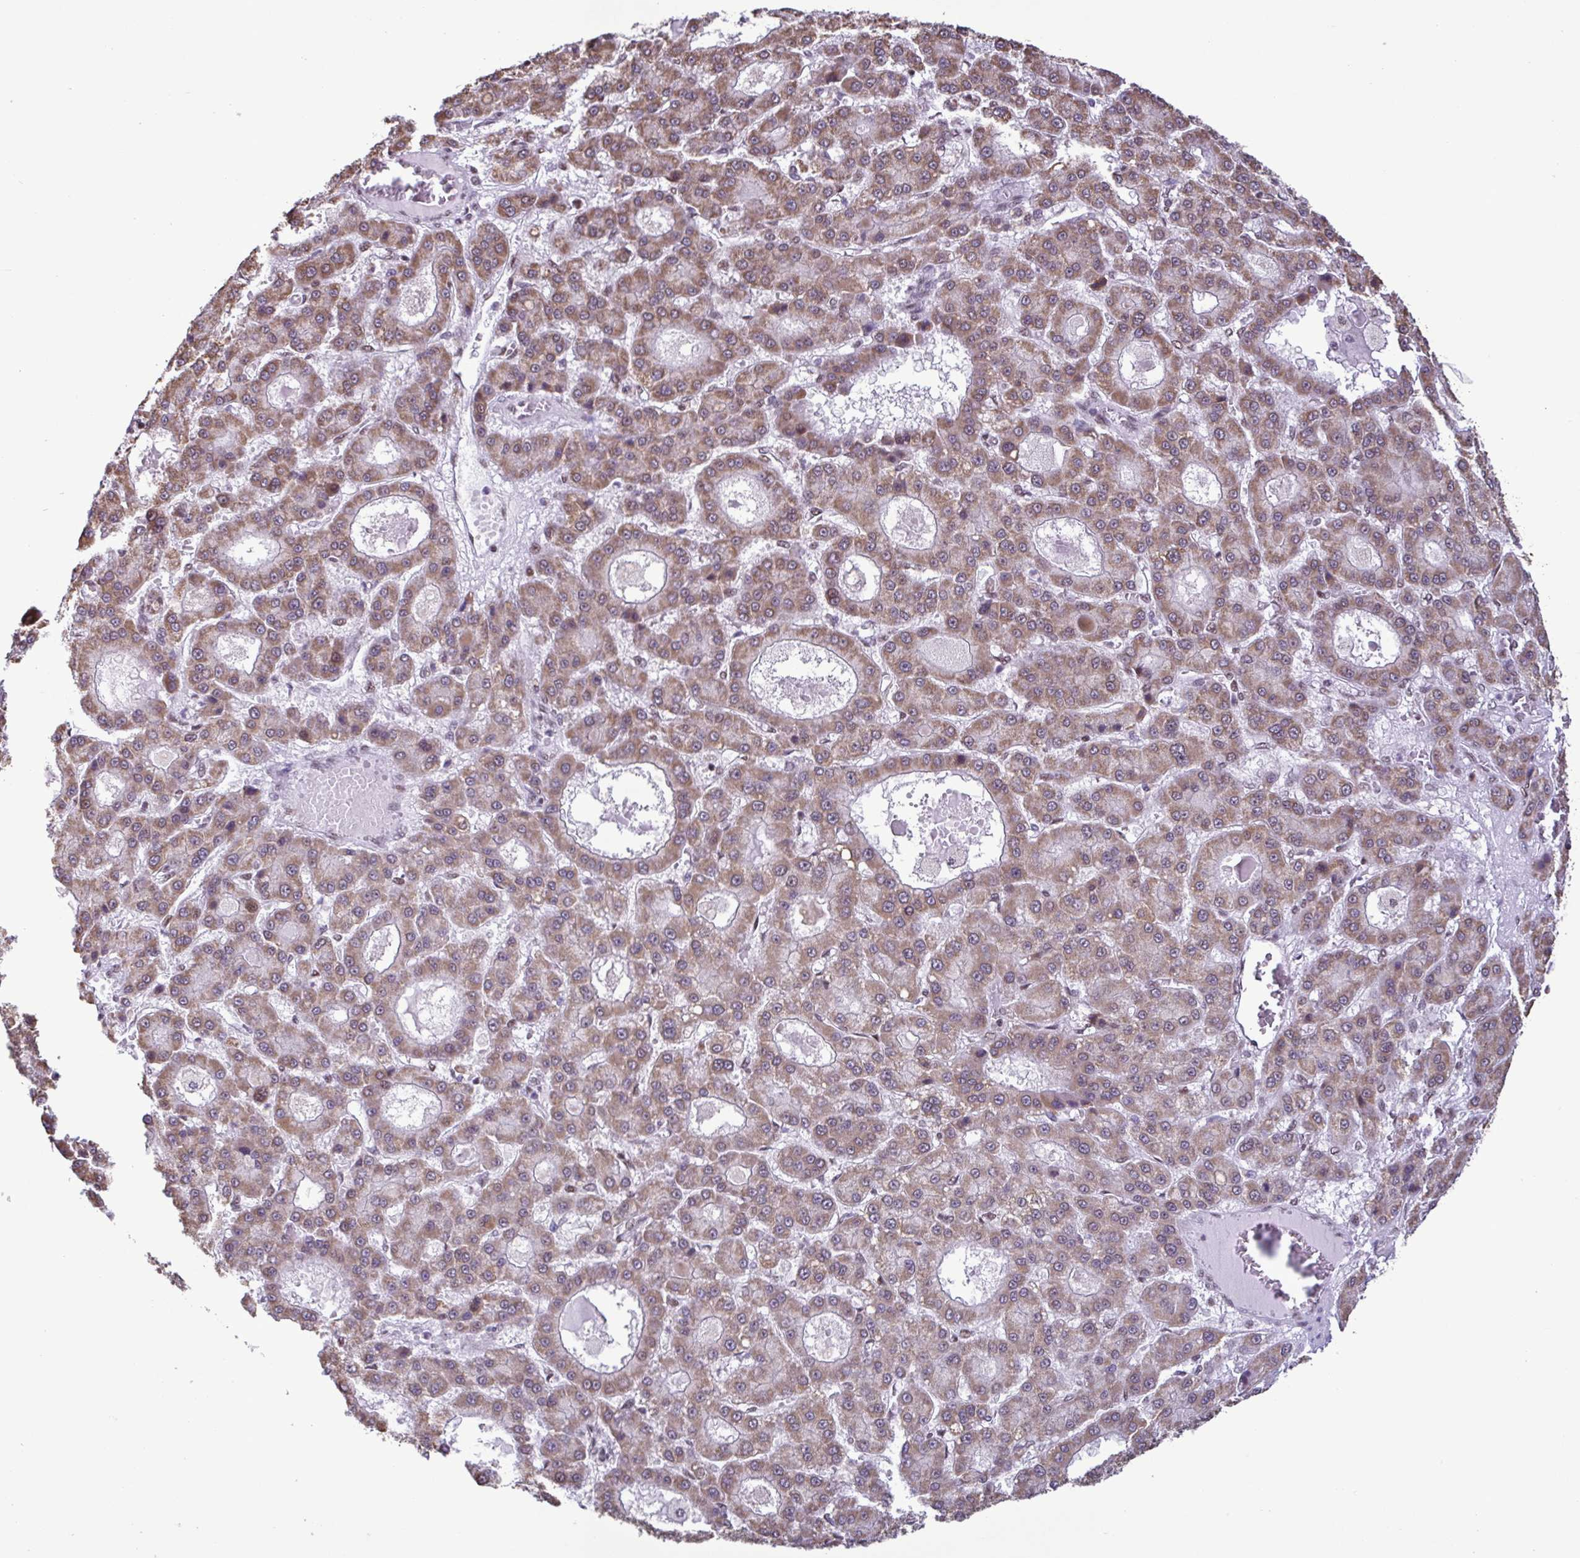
{"staining": {"intensity": "moderate", "quantity": ">75%", "location": "cytoplasmic/membranous"}, "tissue": "liver cancer", "cell_type": "Tumor cells", "image_type": "cancer", "snomed": [{"axis": "morphology", "description": "Carcinoma, Hepatocellular, NOS"}, {"axis": "topography", "description": "Liver"}], "caption": "Immunohistochemistry staining of liver hepatocellular carcinoma, which shows medium levels of moderate cytoplasmic/membranous expression in about >75% of tumor cells indicating moderate cytoplasmic/membranous protein staining. The staining was performed using DAB (3,3'-diaminobenzidine) (brown) for protein detection and nuclei were counterstained in hematoxylin (blue).", "gene": "TIMM21", "patient": {"sex": "male", "age": 70}}